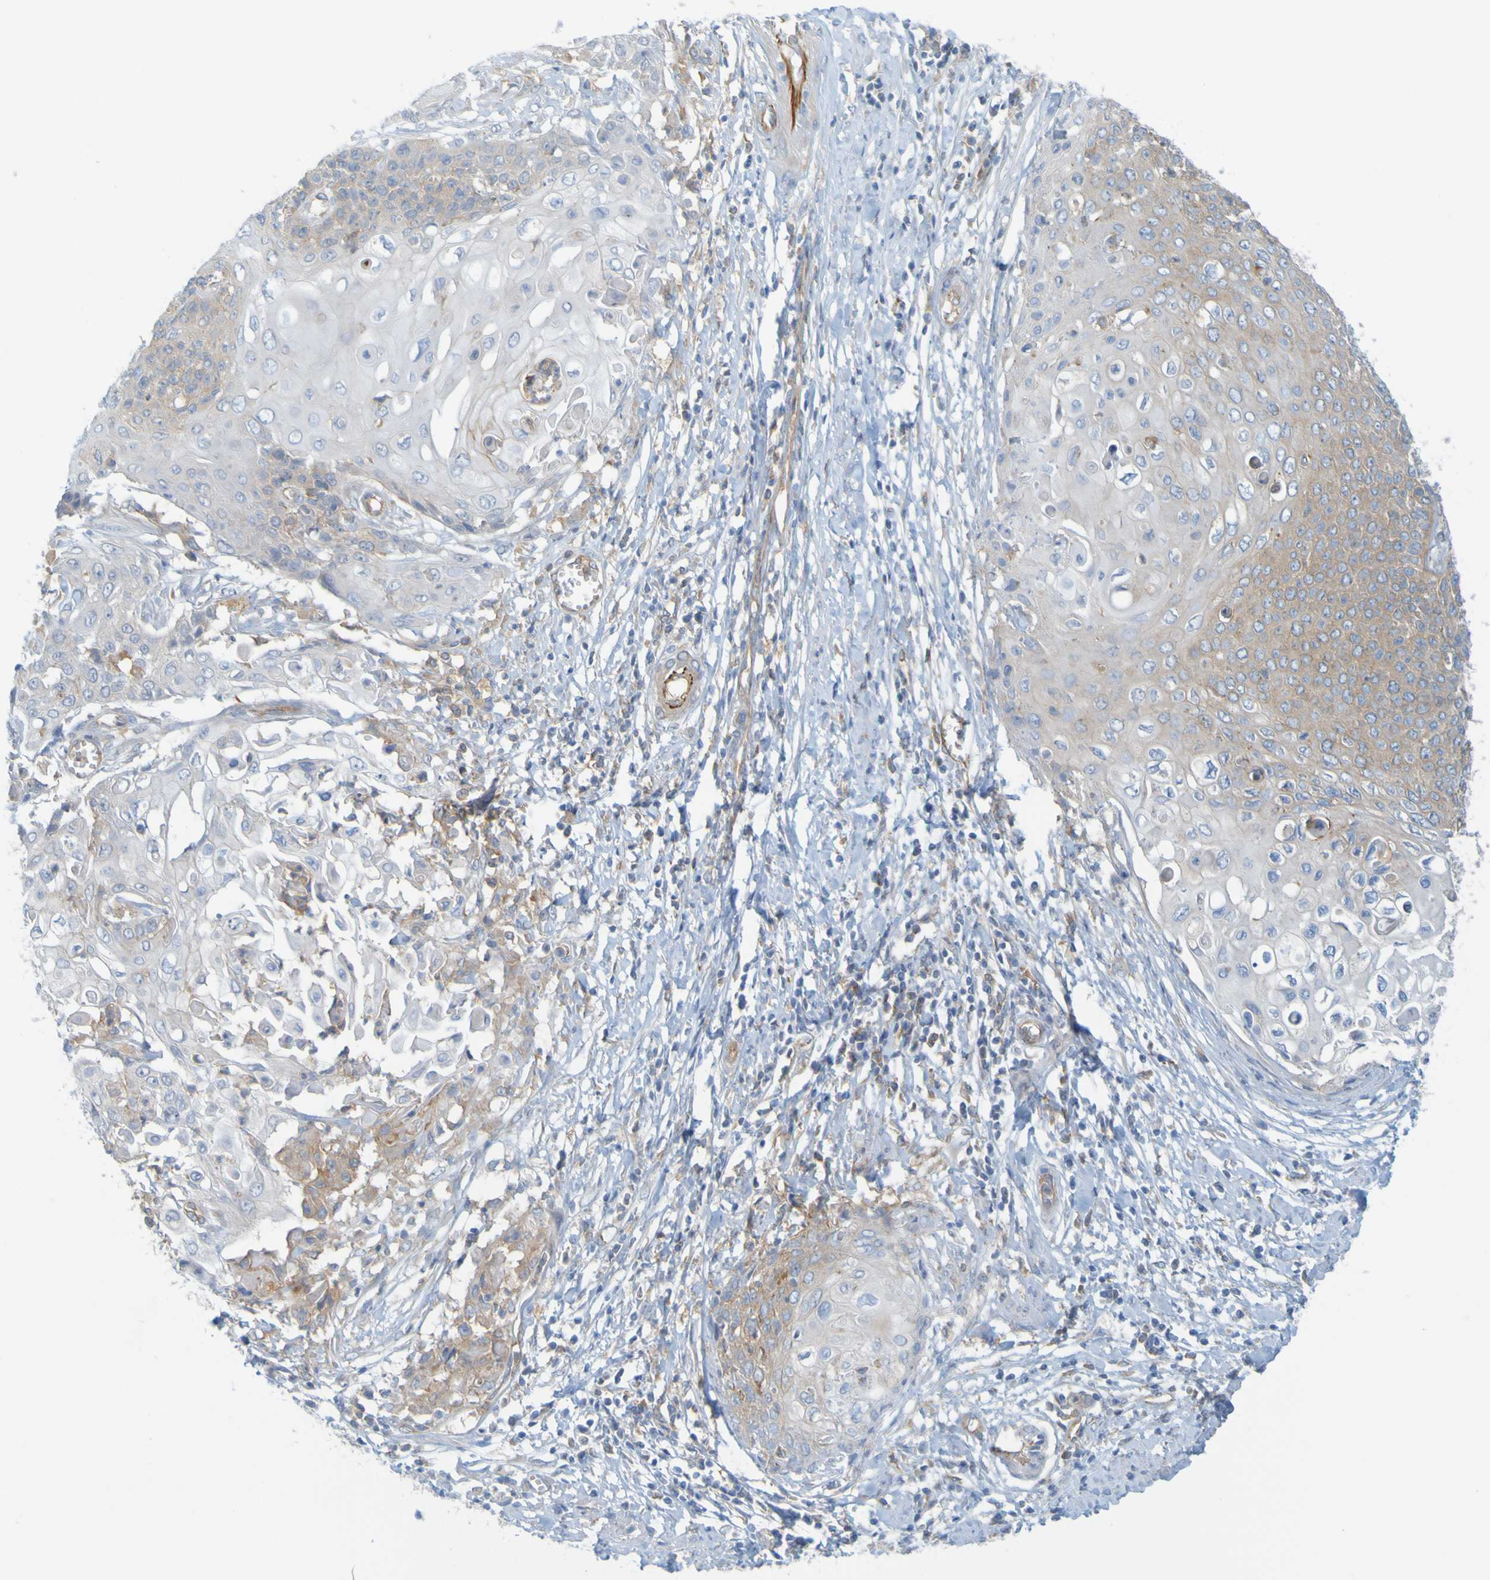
{"staining": {"intensity": "moderate", "quantity": "<25%", "location": "cytoplasmic/membranous"}, "tissue": "cervical cancer", "cell_type": "Tumor cells", "image_type": "cancer", "snomed": [{"axis": "morphology", "description": "Squamous cell carcinoma, NOS"}, {"axis": "topography", "description": "Cervix"}], "caption": "A histopathology image of human squamous cell carcinoma (cervical) stained for a protein displays moderate cytoplasmic/membranous brown staining in tumor cells. The staining was performed using DAB to visualize the protein expression in brown, while the nuclei were stained in blue with hematoxylin (Magnification: 20x).", "gene": "APPL1", "patient": {"sex": "female", "age": 39}}